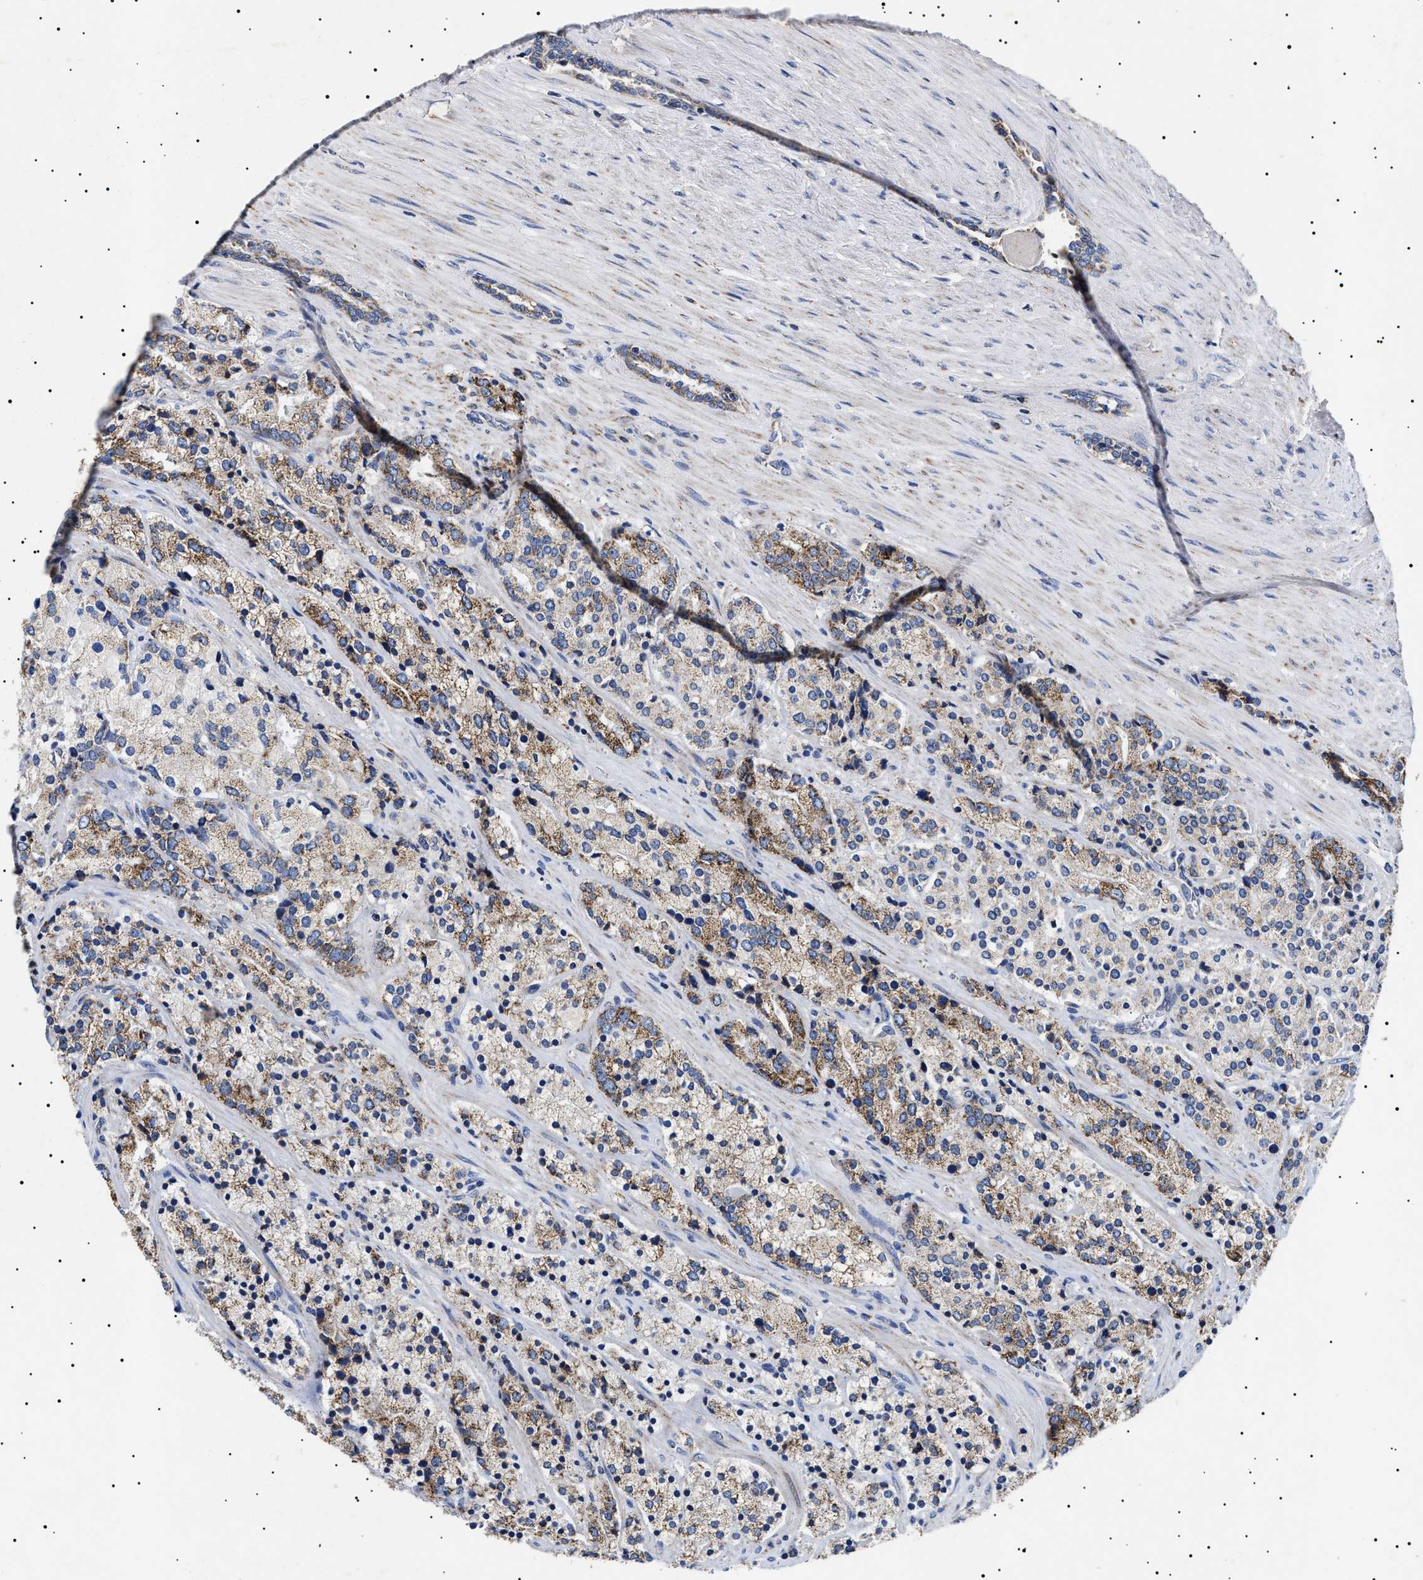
{"staining": {"intensity": "strong", "quantity": ">75%", "location": "cytoplasmic/membranous"}, "tissue": "prostate cancer", "cell_type": "Tumor cells", "image_type": "cancer", "snomed": [{"axis": "morphology", "description": "Adenocarcinoma, High grade"}, {"axis": "topography", "description": "Prostate"}], "caption": "Immunohistochemistry (IHC) of prostate cancer shows high levels of strong cytoplasmic/membranous positivity in approximately >75% of tumor cells.", "gene": "CHRDL2", "patient": {"sex": "male", "age": 71}}